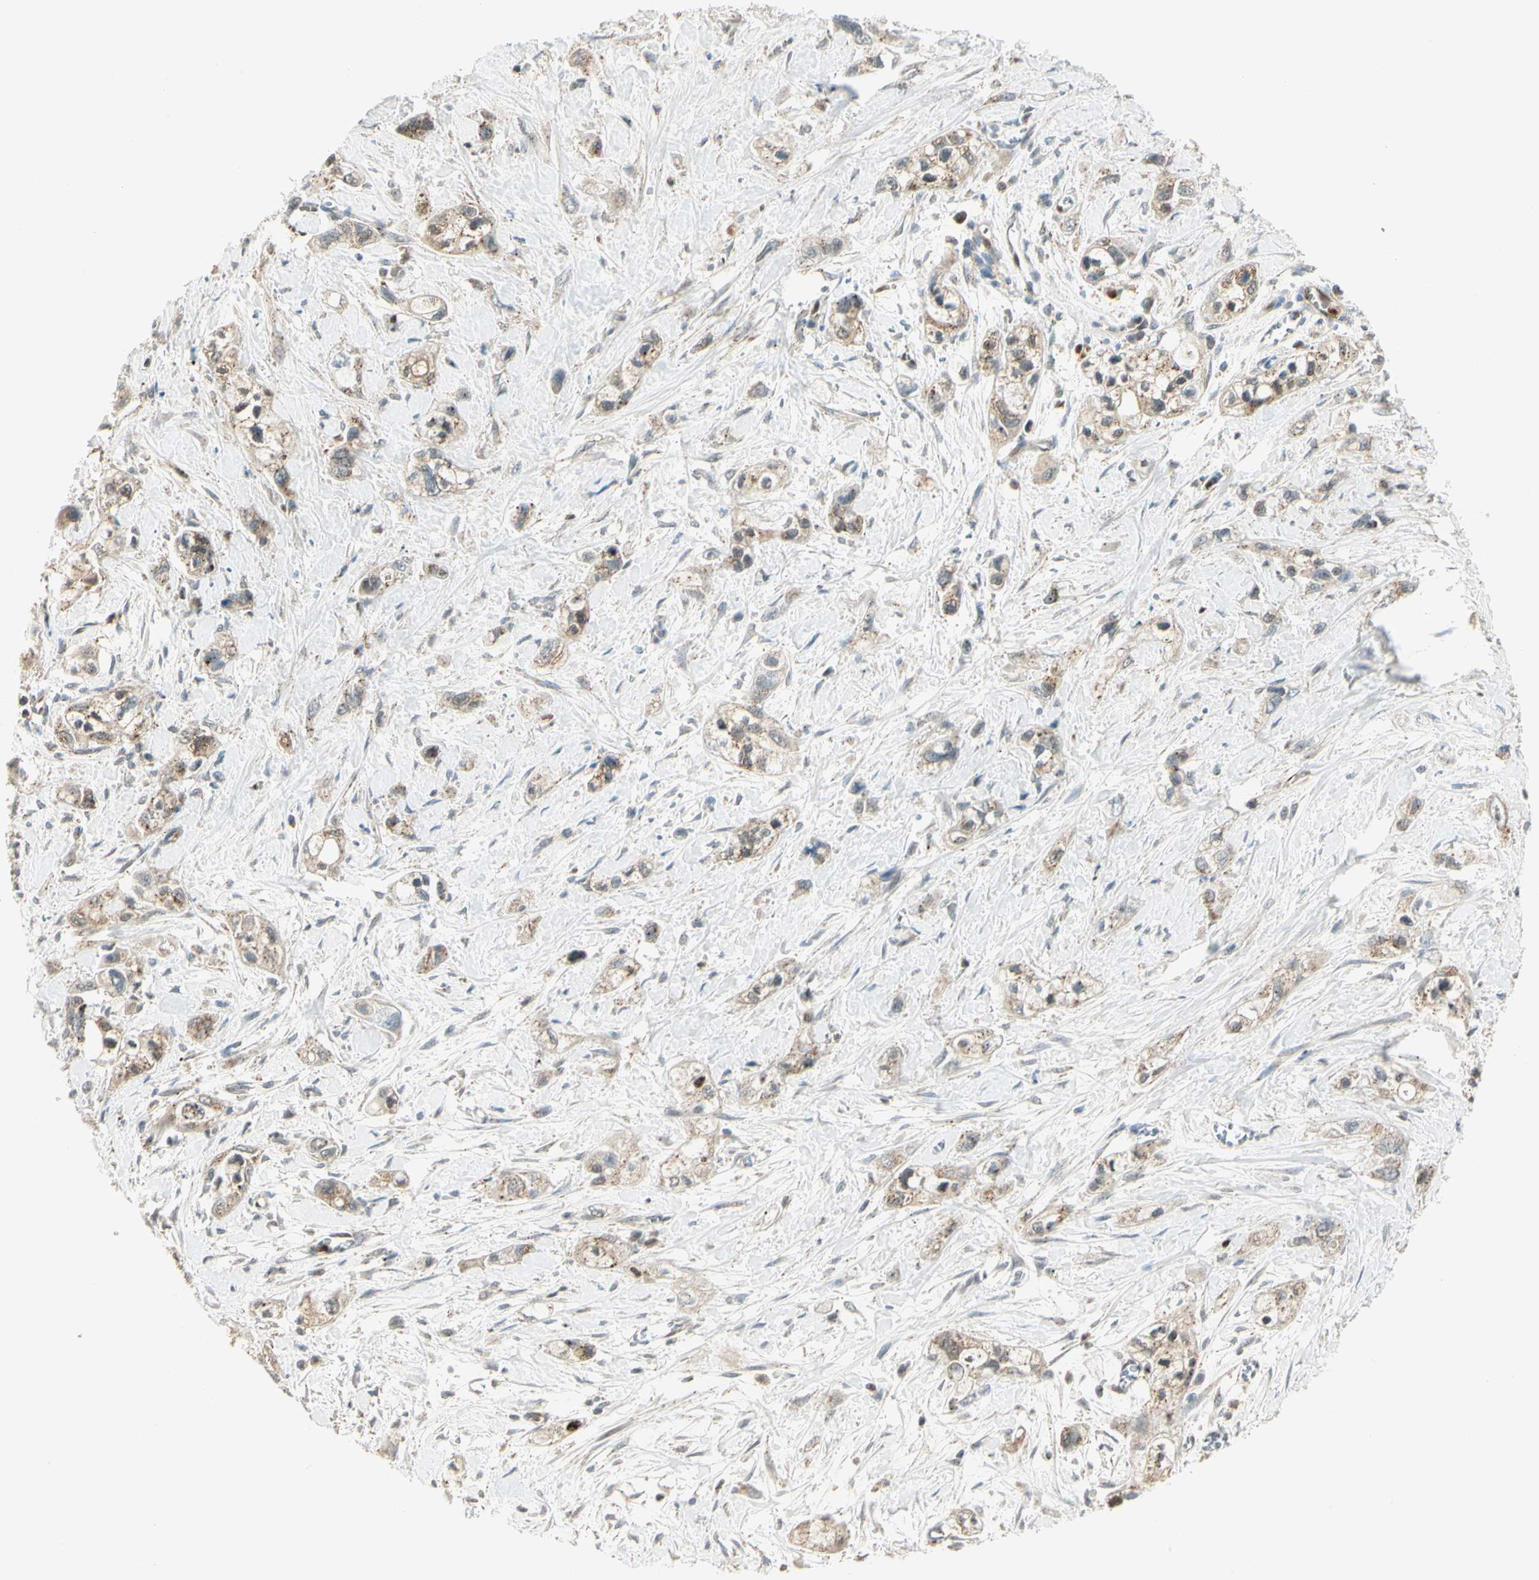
{"staining": {"intensity": "moderate", "quantity": "25%-75%", "location": "cytoplasmic/membranous"}, "tissue": "pancreatic cancer", "cell_type": "Tumor cells", "image_type": "cancer", "snomed": [{"axis": "morphology", "description": "Adenocarcinoma, NOS"}, {"axis": "topography", "description": "Pancreas"}], "caption": "Moderate cytoplasmic/membranous positivity is seen in approximately 25%-75% of tumor cells in adenocarcinoma (pancreatic).", "gene": "LTA4H", "patient": {"sex": "male", "age": 74}}